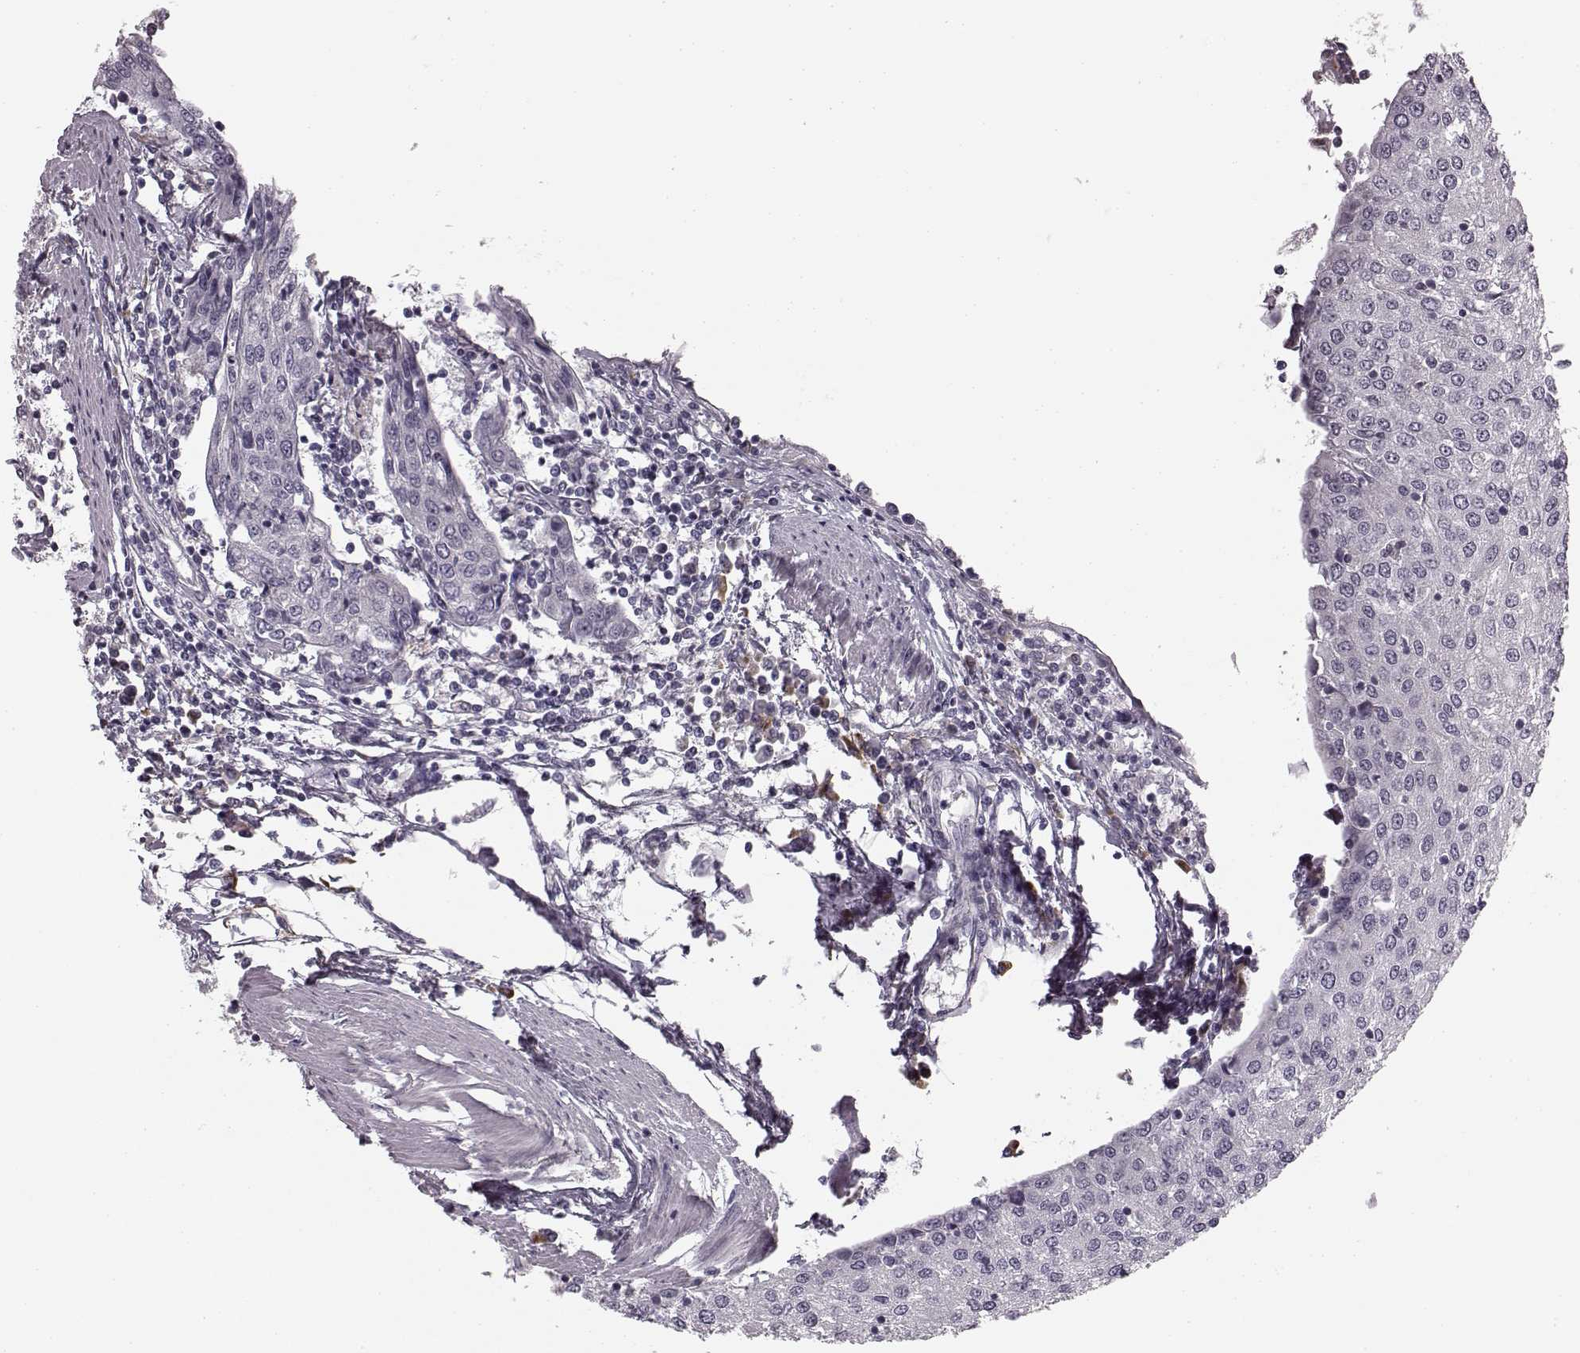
{"staining": {"intensity": "negative", "quantity": "none", "location": "none"}, "tissue": "urothelial cancer", "cell_type": "Tumor cells", "image_type": "cancer", "snomed": [{"axis": "morphology", "description": "Urothelial carcinoma, High grade"}, {"axis": "topography", "description": "Urinary bladder"}], "caption": "This is an immunohistochemistry (IHC) image of human urothelial carcinoma (high-grade). There is no staining in tumor cells.", "gene": "FAM234B", "patient": {"sex": "female", "age": 85}}